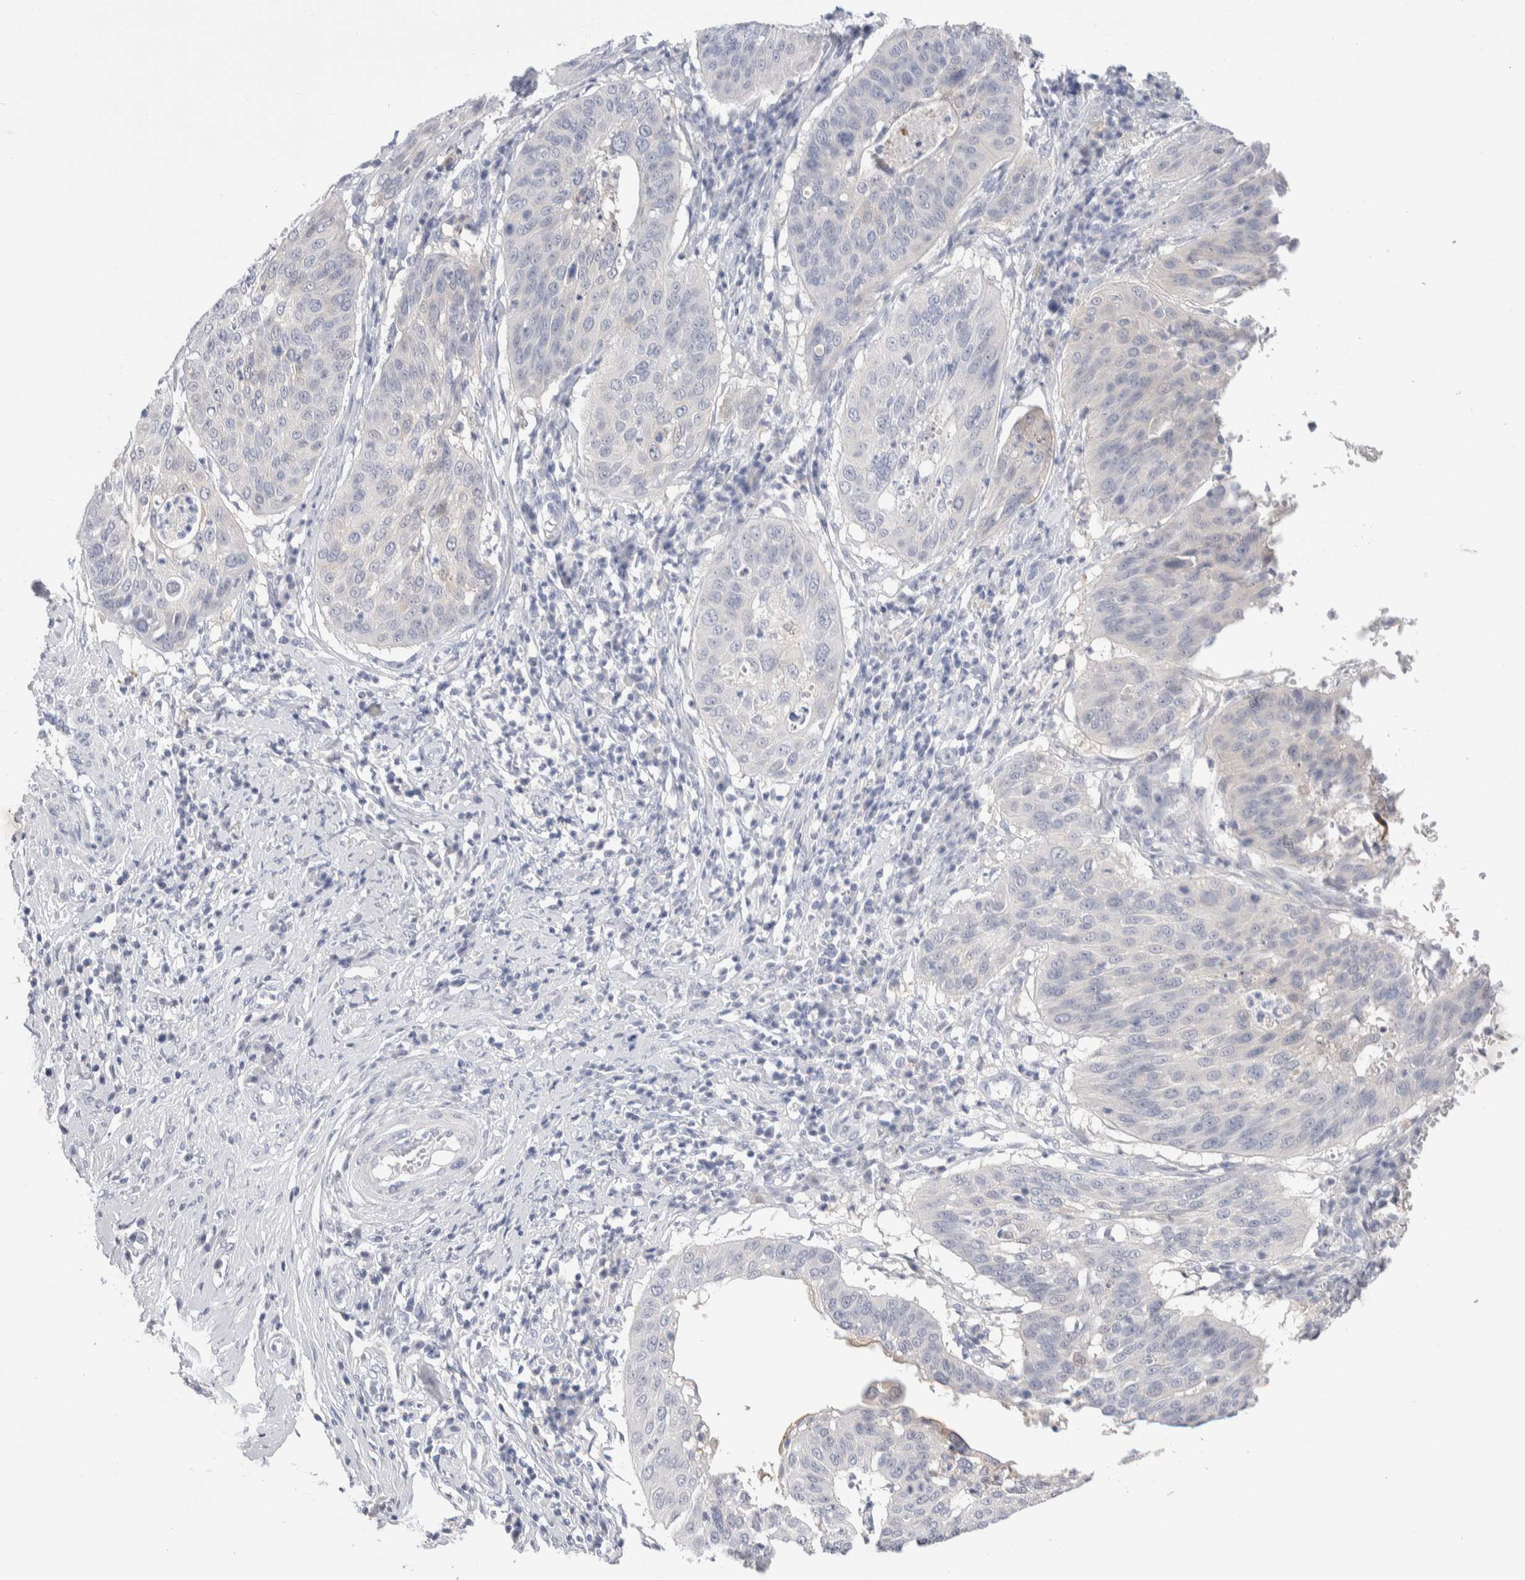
{"staining": {"intensity": "negative", "quantity": "none", "location": "none"}, "tissue": "cervical cancer", "cell_type": "Tumor cells", "image_type": "cancer", "snomed": [{"axis": "morphology", "description": "Normal tissue, NOS"}, {"axis": "morphology", "description": "Squamous cell carcinoma, NOS"}, {"axis": "topography", "description": "Cervix"}], "caption": "Cervical squamous cell carcinoma was stained to show a protein in brown. There is no significant expression in tumor cells.", "gene": "GDA", "patient": {"sex": "female", "age": 39}}